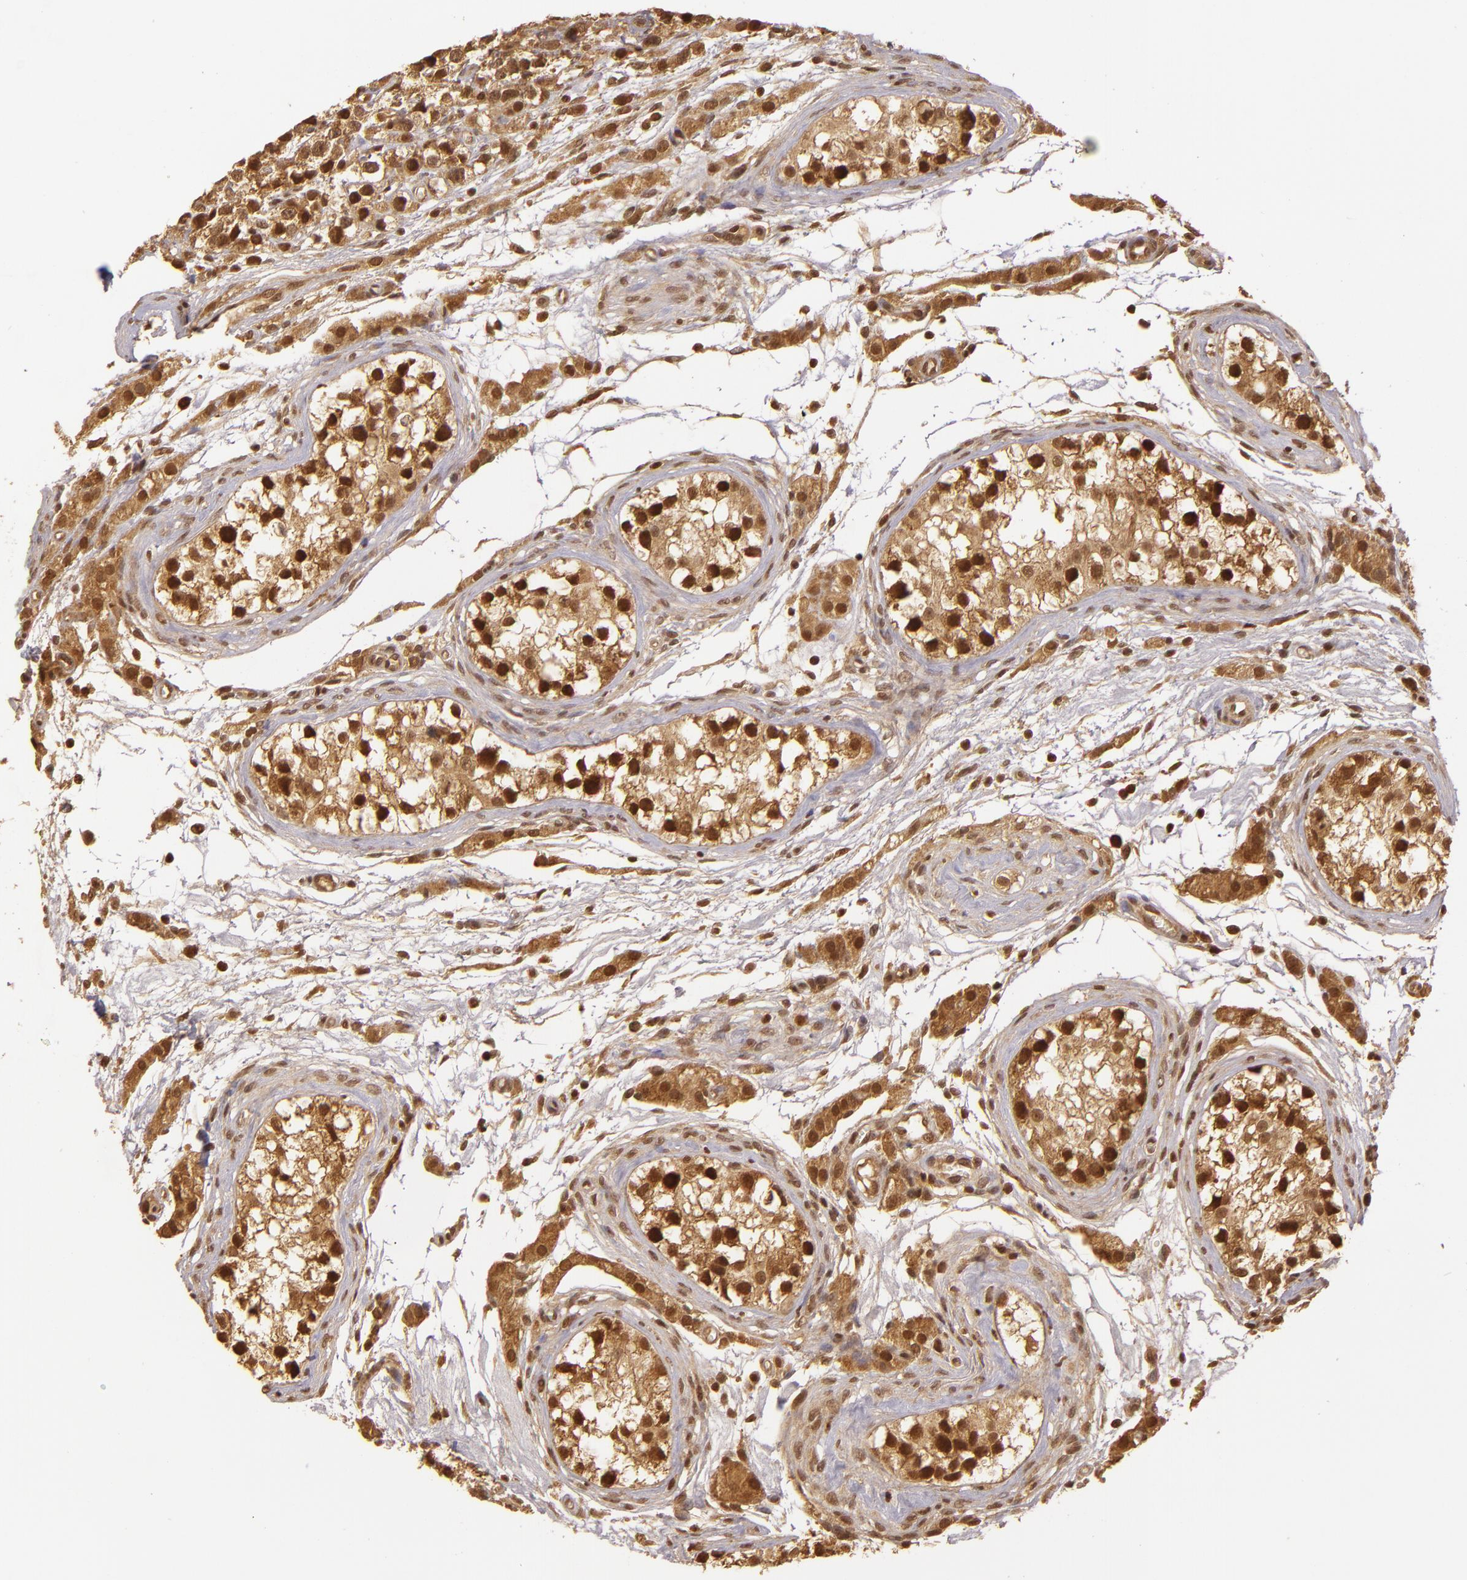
{"staining": {"intensity": "moderate", "quantity": ">75%", "location": "cytoplasmic/membranous,nuclear"}, "tissue": "testis cancer", "cell_type": "Tumor cells", "image_type": "cancer", "snomed": [{"axis": "morphology", "description": "Seminoma, NOS"}, {"axis": "topography", "description": "Testis"}], "caption": "Testis seminoma stained with immunohistochemistry displays moderate cytoplasmic/membranous and nuclear expression in approximately >75% of tumor cells. Ihc stains the protein of interest in brown and the nuclei are stained blue.", "gene": "TXNRD2", "patient": {"sex": "male", "age": 25}}